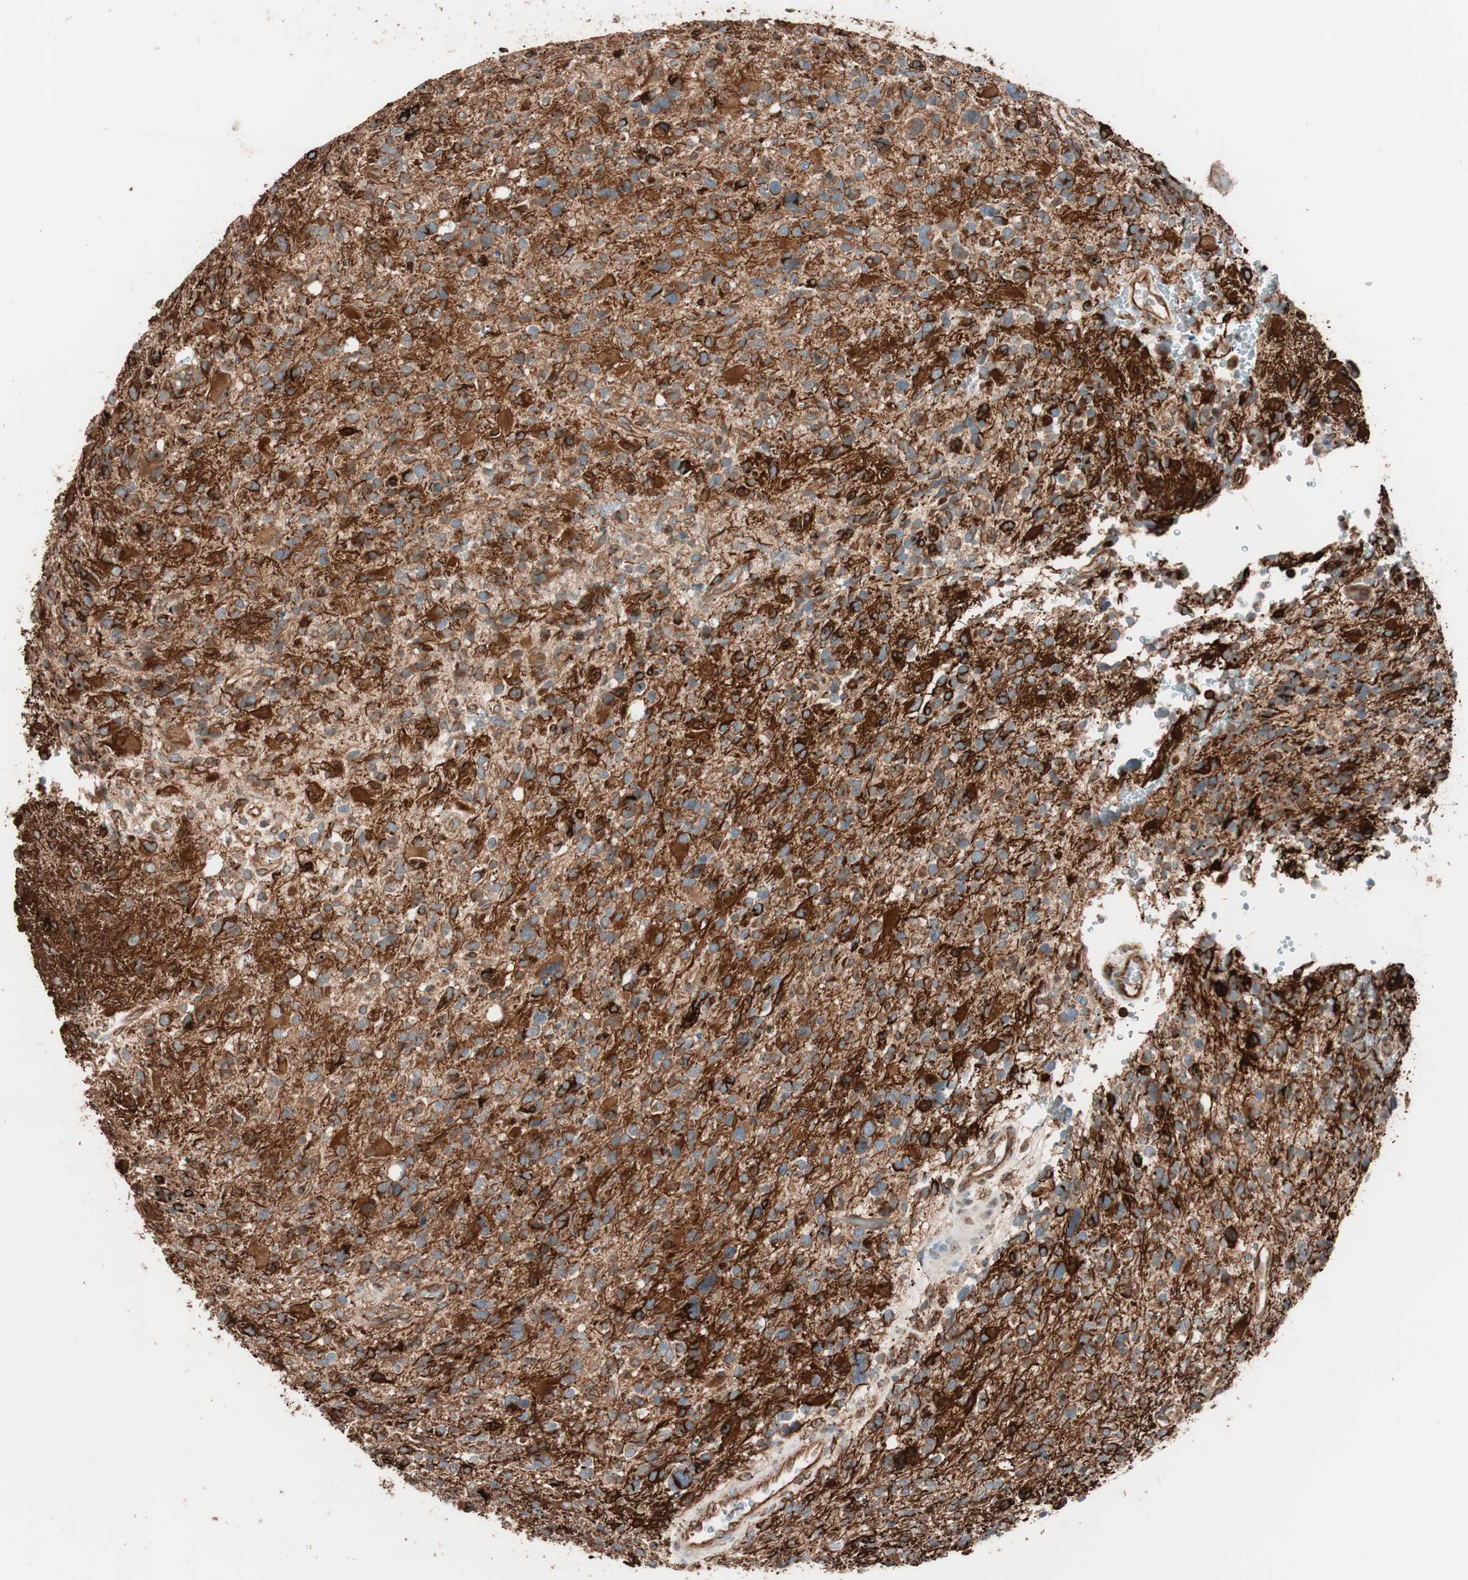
{"staining": {"intensity": "strong", "quantity": ">75%", "location": "cytoplasmic/membranous"}, "tissue": "glioma", "cell_type": "Tumor cells", "image_type": "cancer", "snomed": [{"axis": "morphology", "description": "Glioma, malignant, High grade"}, {"axis": "topography", "description": "Brain"}], "caption": "DAB (3,3'-diaminobenzidine) immunohistochemical staining of glioma displays strong cytoplasmic/membranous protein positivity in about >75% of tumor cells. The staining was performed using DAB to visualize the protein expression in brown, while the nuclei were stained in blue with hematoxylin (Magnification: 20x).", "gene": "VEGFA", "patient": {"sex": "male", "age": 48}}